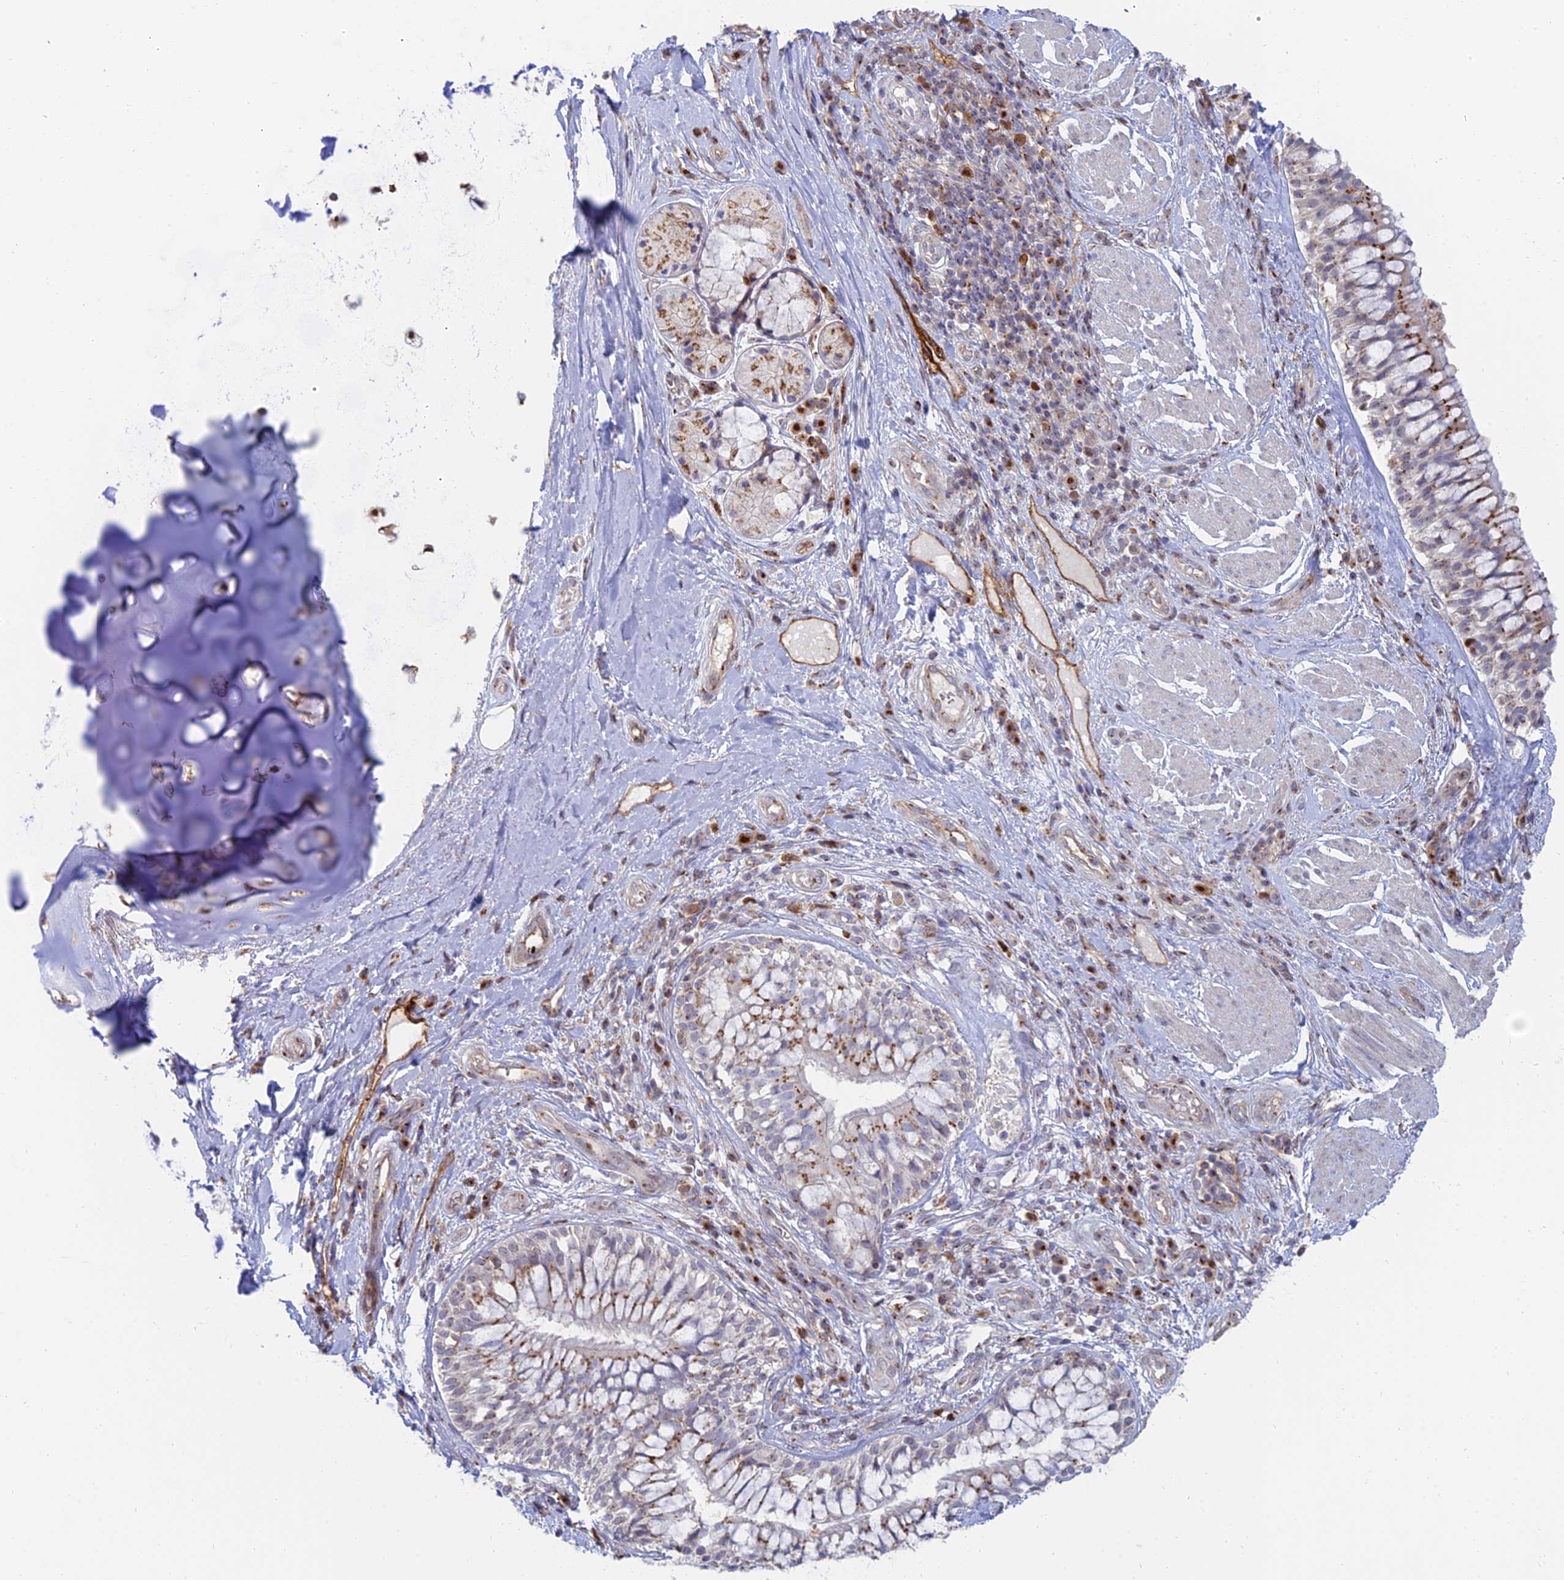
{"staining": {"intensity": "negative", "quantity": "none", "location": "none"}, "tissue": "adipose tissue", "cell_type": "Adipocytes", "image_type": "normal", "snomed": [{"axis": "morphology", "description": "Normal tissue, NOS"}, {"axis": "morphology", "description": "Squamous cell carcinoma, NOS"}, {"axis": "topography", "description": "Bronchus"}, {"axis": "topography", "description": "Lung"}], "caption": "Photomicrograph shows no significant protein positivity in adipocytes of unremarkable adipose tissue. The staining is performed using DAB brown chromogen with nuclei counter-stained in using hematoxylin.", "gene": "ENSG00000267561", "patient": {"sex": "male", "age": 64}}